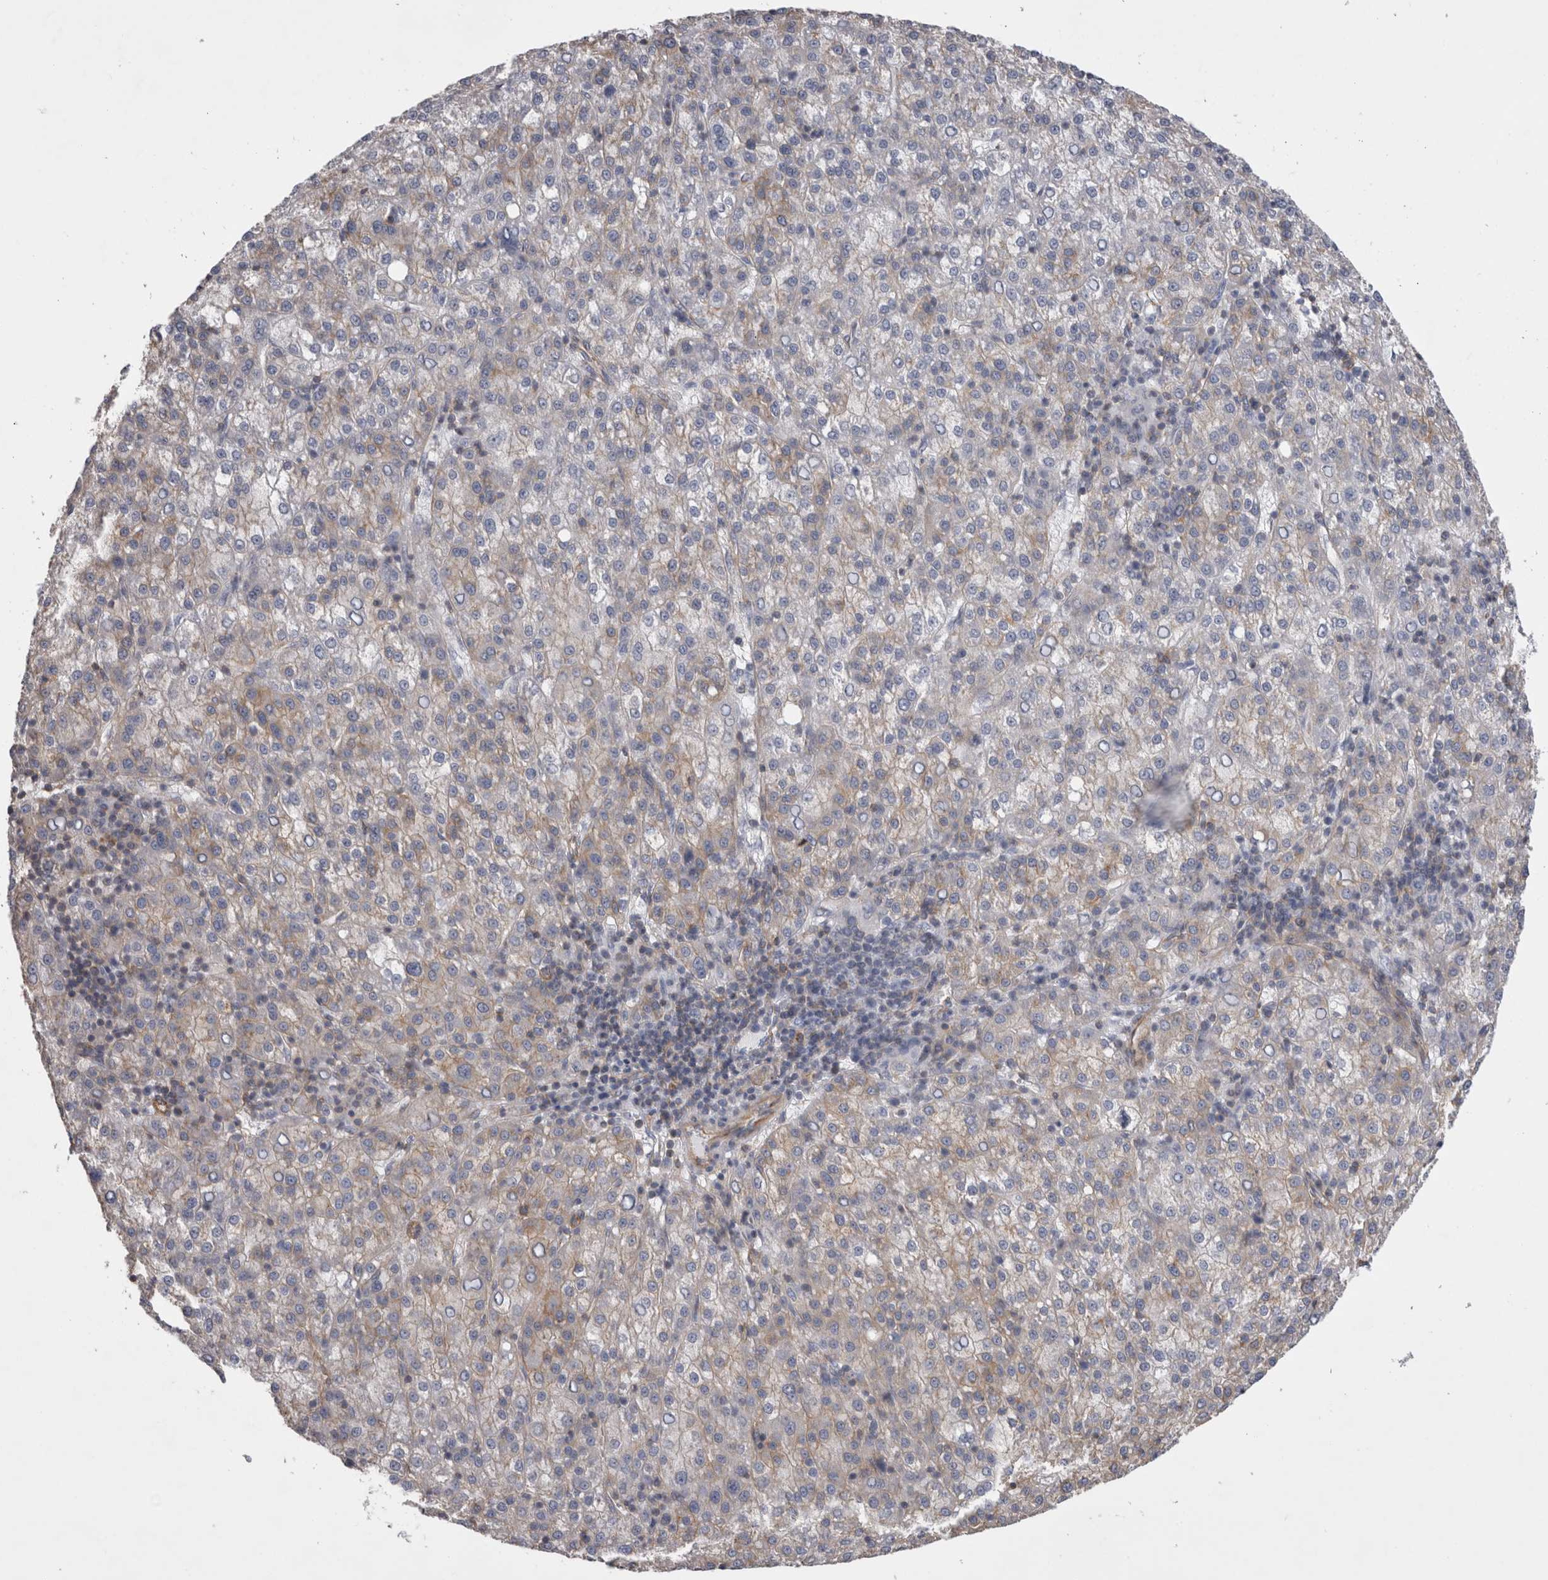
{"staining": {"intensity": "weak", "quantity": "25%-75%", "location": "cytoplasmic/membranous"}, "tissue": "liver cancer", "cell_type": "Tumor cells", "image_type": "cancer", "snomed": [{"axis": "morphology", "description": "Carcinoma, Hepatocellular, NOS"}, {"axis": "topography", "description": "Liver"}], "caption": "Tumor cells exhibit low levels of weak cytoplasmic/membranous positivity in approximately 25%-75% of cells in liver cancer.", "gene": "ATXN3", "patient": {"sex": "female", "age": 58}}